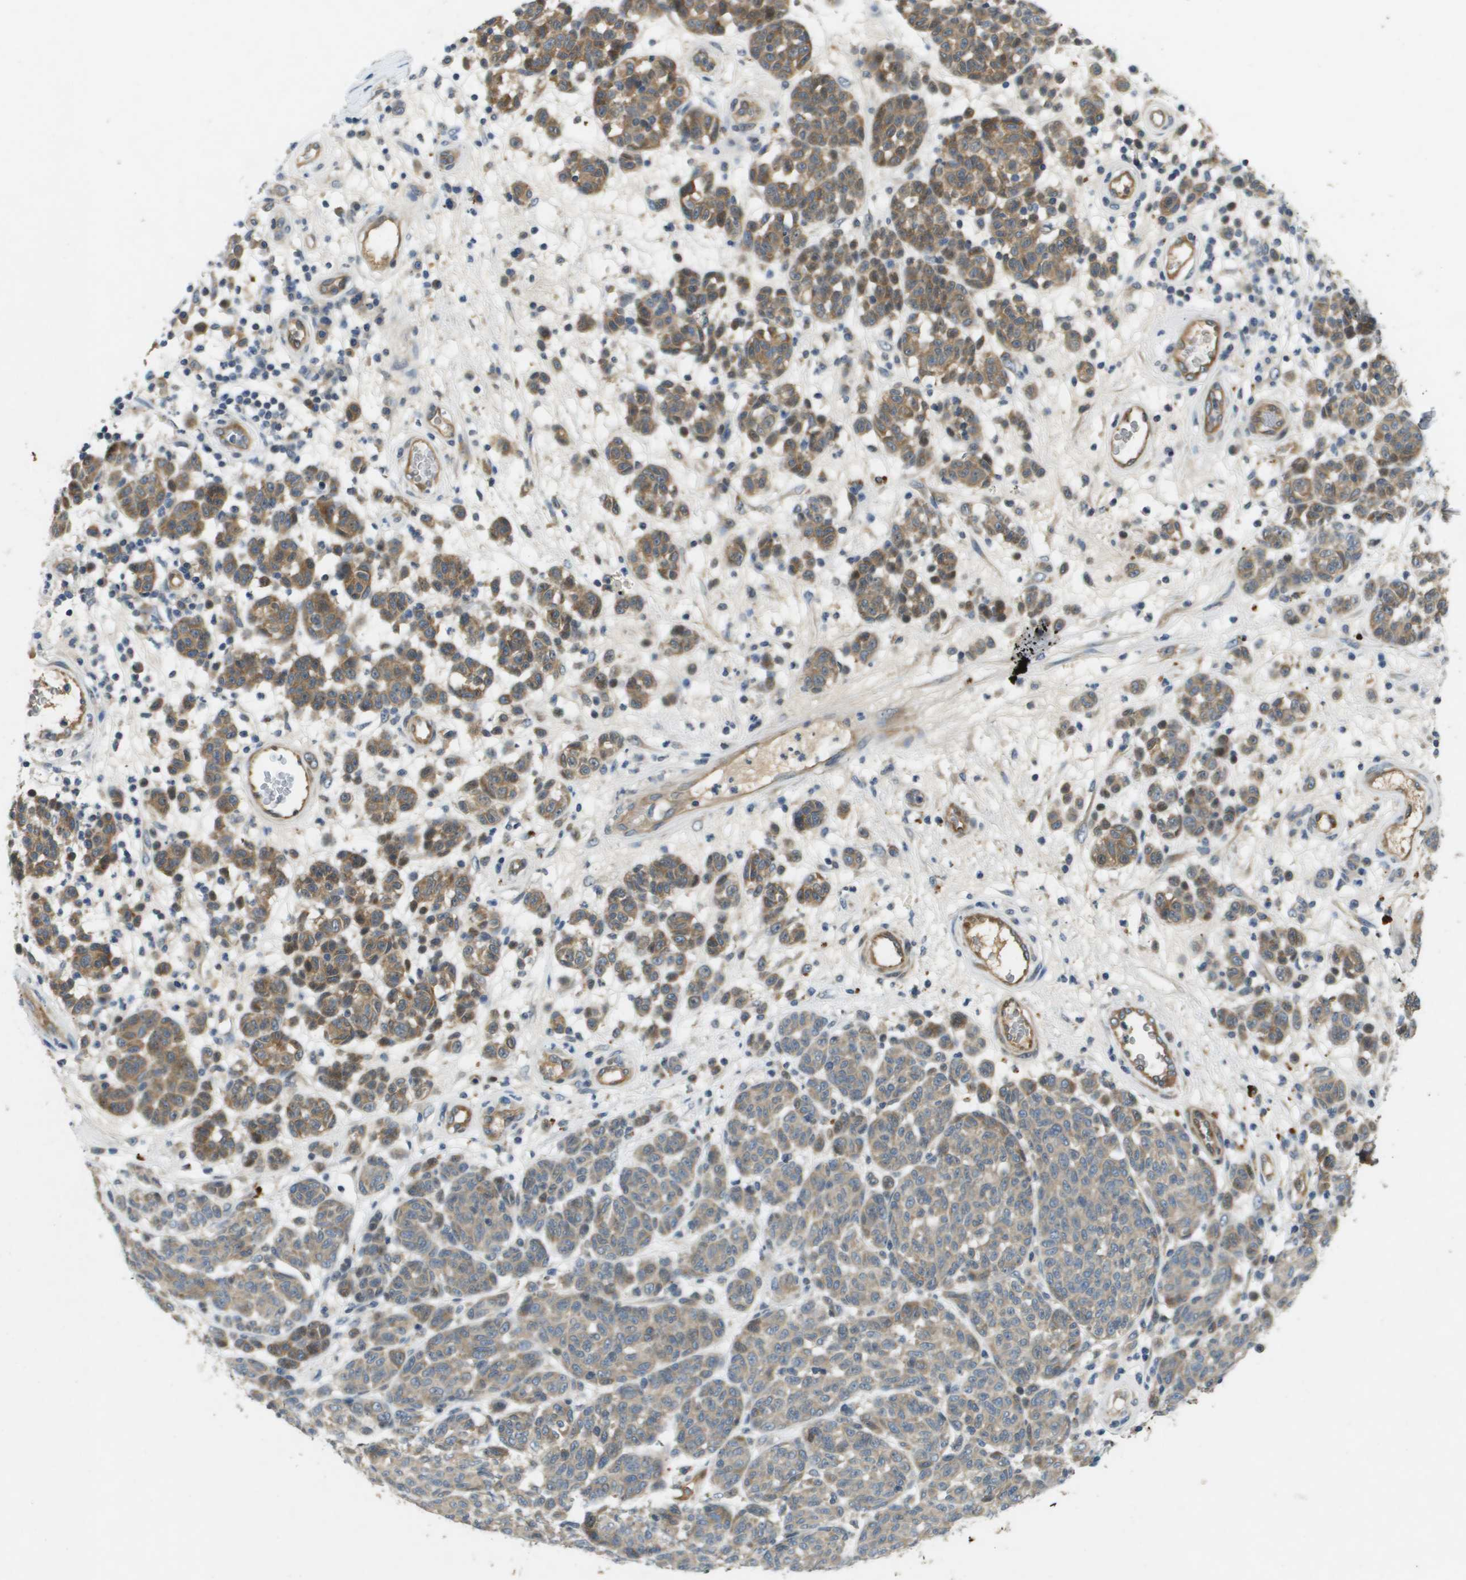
{"staining": {"intensity": "moderate", "quantity": ">75%", "location": "cytoplasmic/membranous"}, "tissue": "melanoma", "cell_type": "Tumor cells", "image_type": "cancer", "snomed": [{"axis": "morphology", "description": "Malignant melanoma, NOS"}, {"axis": "topography", "description": "Skin"}], "caption": "Brown immunohistochemical staining in human malignant melanoma exhibits moderate cytoplasmic/membranous staining in about >75% of tumor cells.", "gene": "PGAP3", "patient": {"sex": "male", "age": 59}}